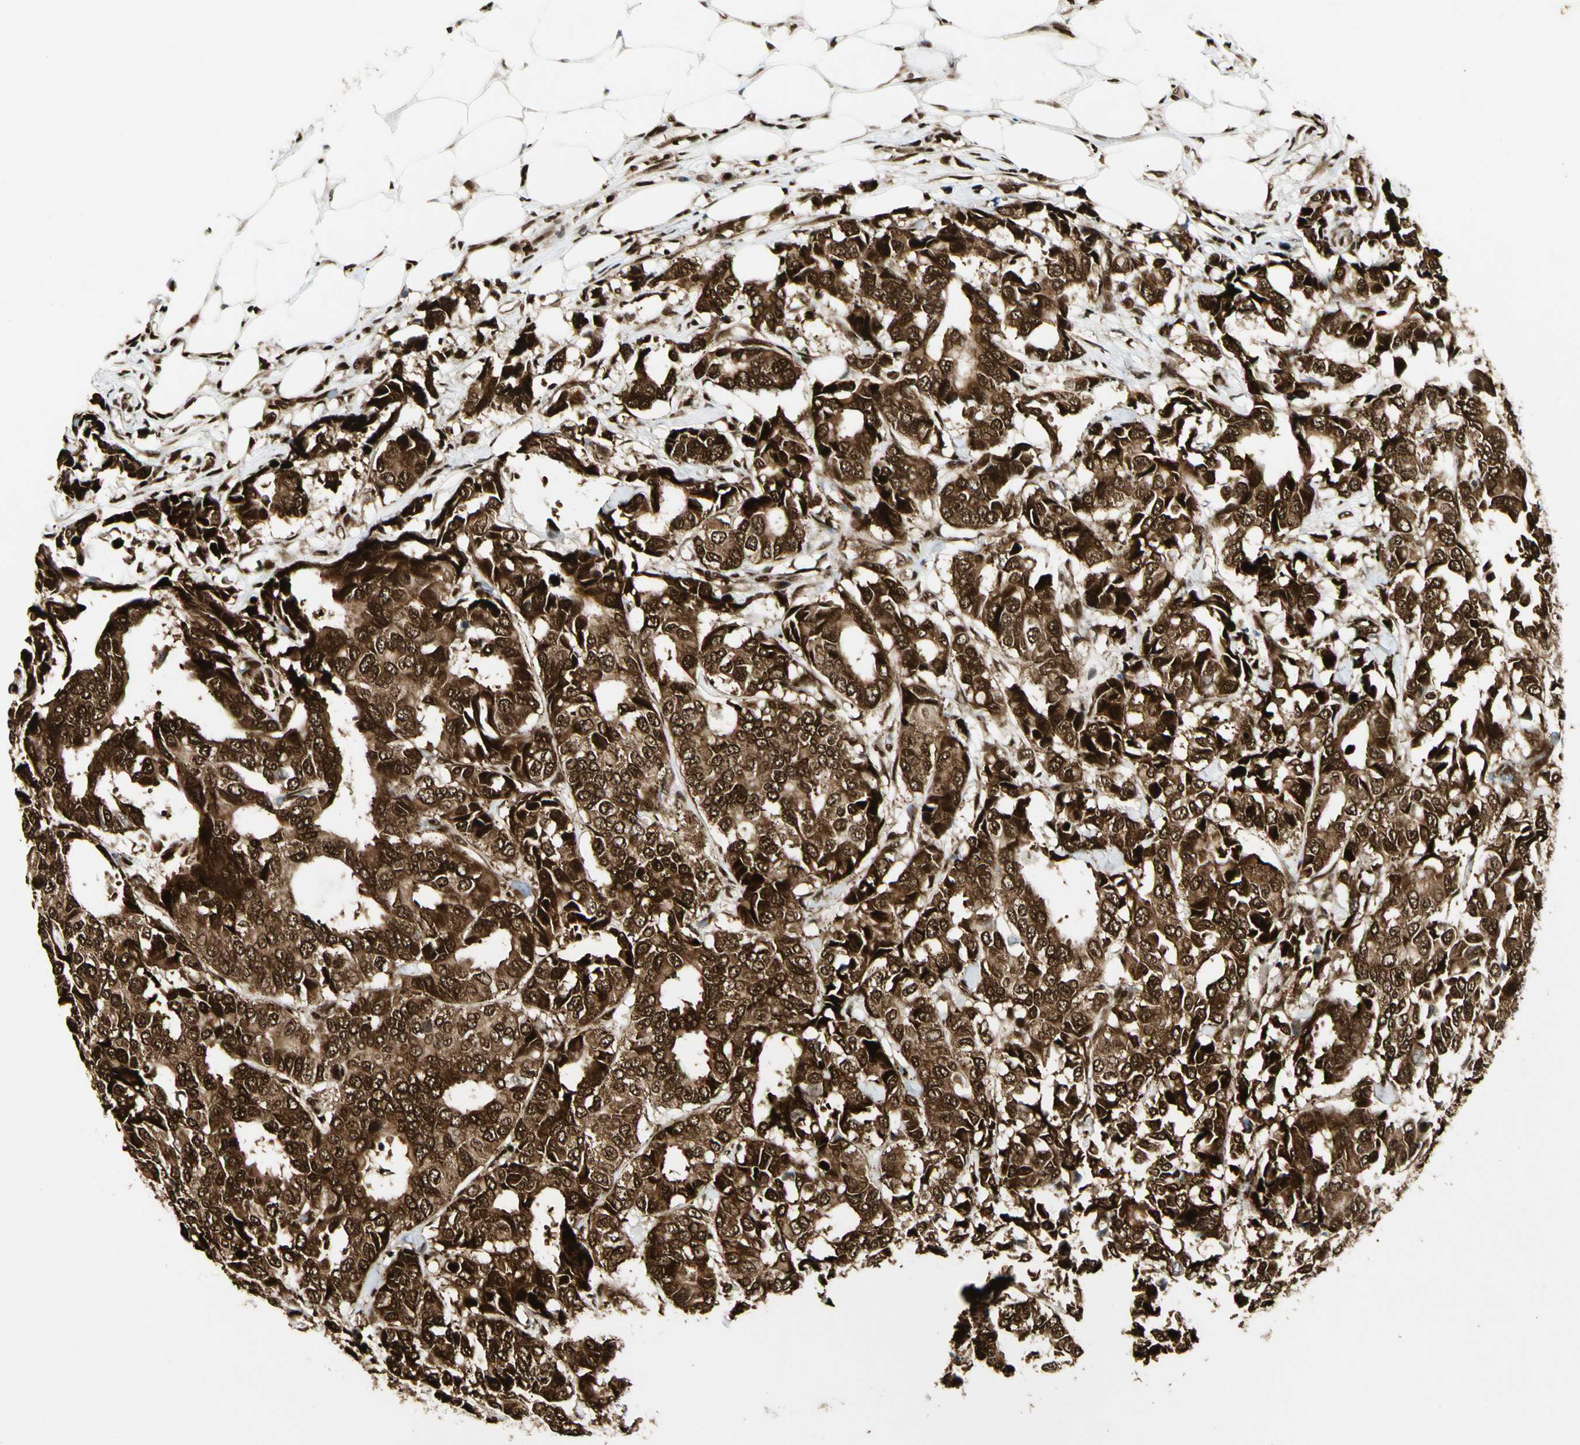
{"staining": {"intensity": "strong", "quantity": ">75%", "location": "cytoplasmic/membranous,nuclear"}, "tissue": "breast cancer", "cell_type": "Tumor cells", "image_type": "cancer", "snomed": [{"axis": "morphology", "description": "Duct carcinoma"}, {"axis": "topography", "description": "Breast"}], "caption": "IHC of human breast cancer (invasive ductal carcinoma) shows high levels of strong cytoplasmic/membranous and nuclear positivity in approximately >75% of tumor cells. (DAB = brown stain, brightfield microscopy at high magnification).", "gene": "FUS", "patient": {"sex": "female", "age": 87}}